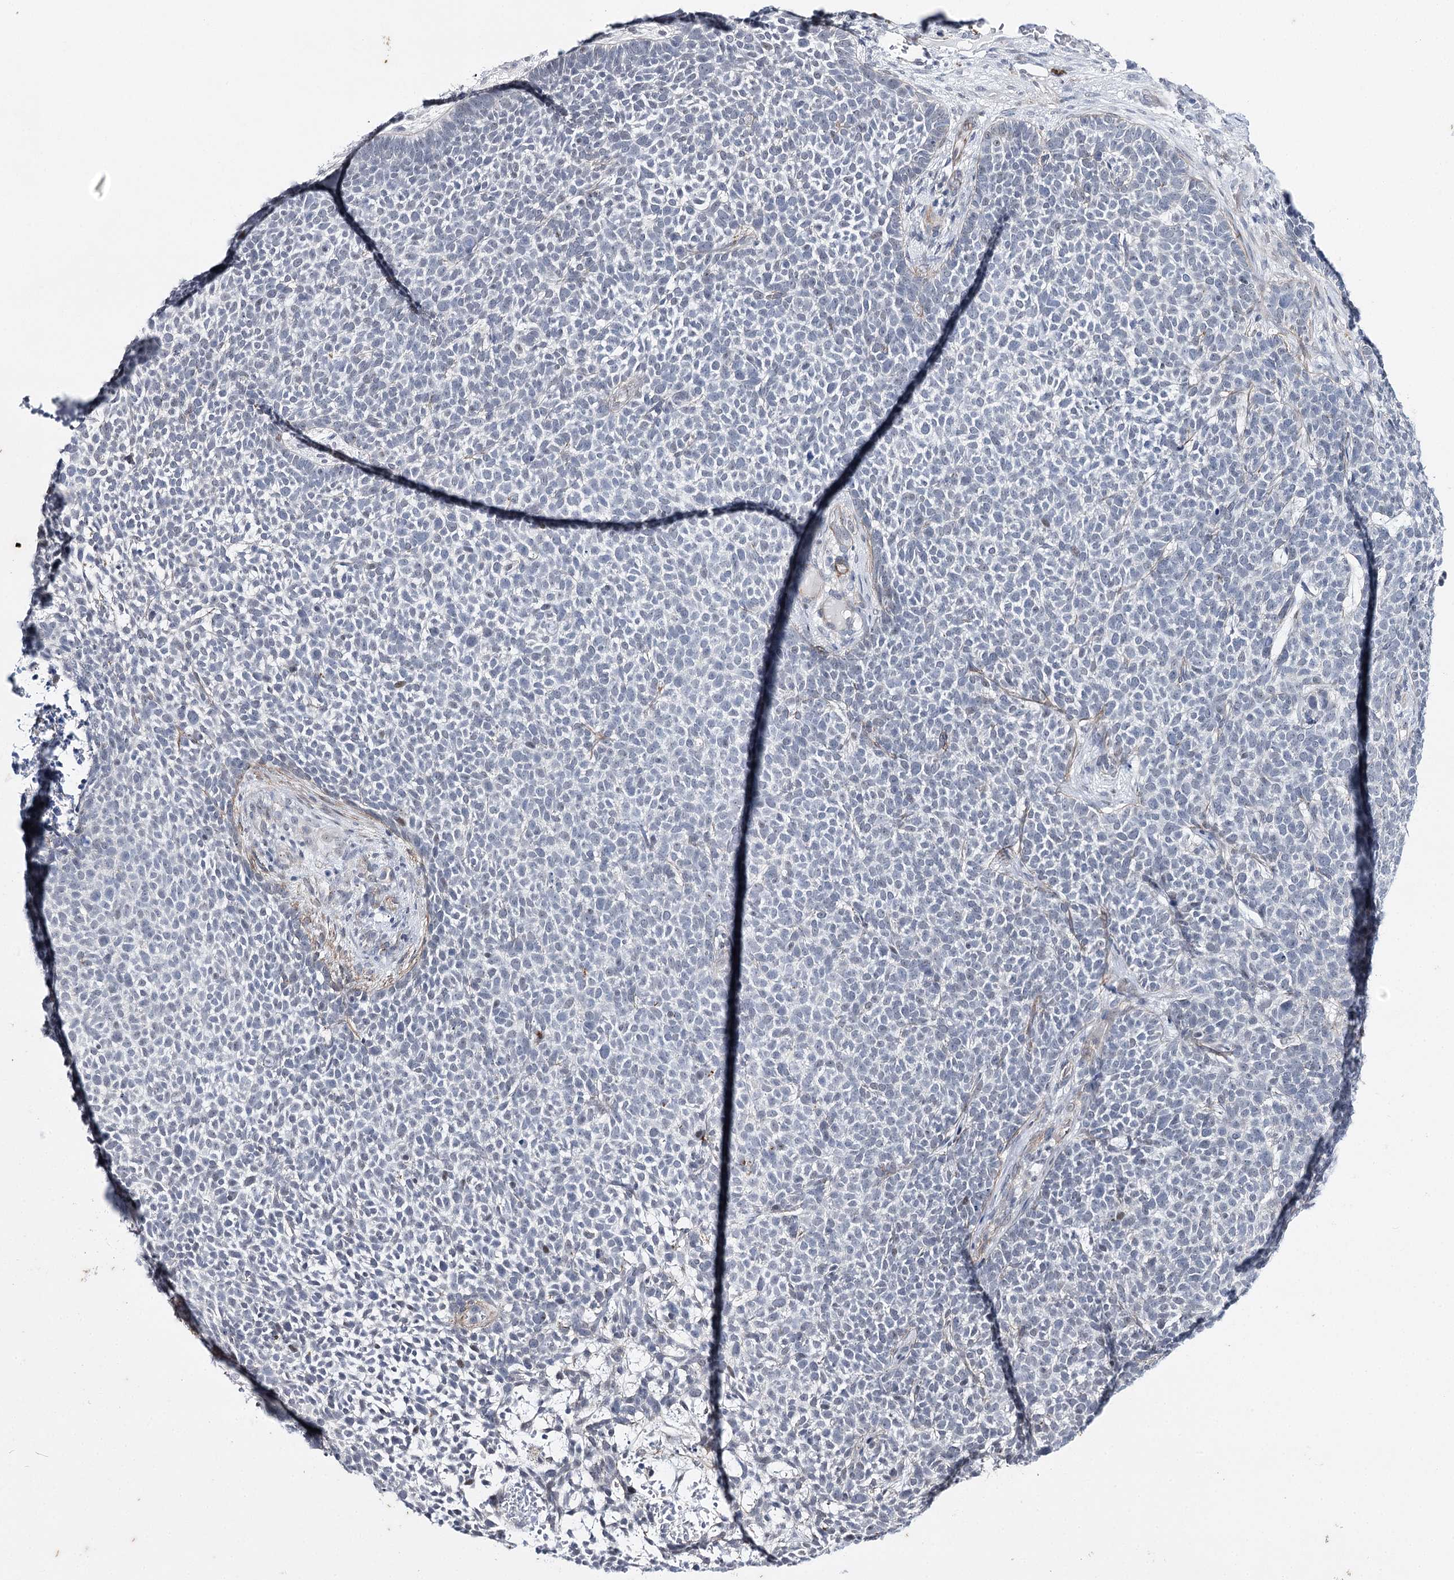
{"staining": {"intensity": "negative", "quantity": "none", "location": "none"}, "tissue": "skin cancer", "cell_type": "Tumor cells", "image_type": "cancer", "snomed": [{"axis": "morphology", "description": "Basal cell carcinoma"}, {"axis": "topography", "description": "Skin"}], "caption": "A high-resolution image shows IHC staining of basal cell carcinoma (skin), which exhibits no significant expression in tumor cells.", "gene": "AGXT2", "patient": {"sex": "female", "age": 84}}